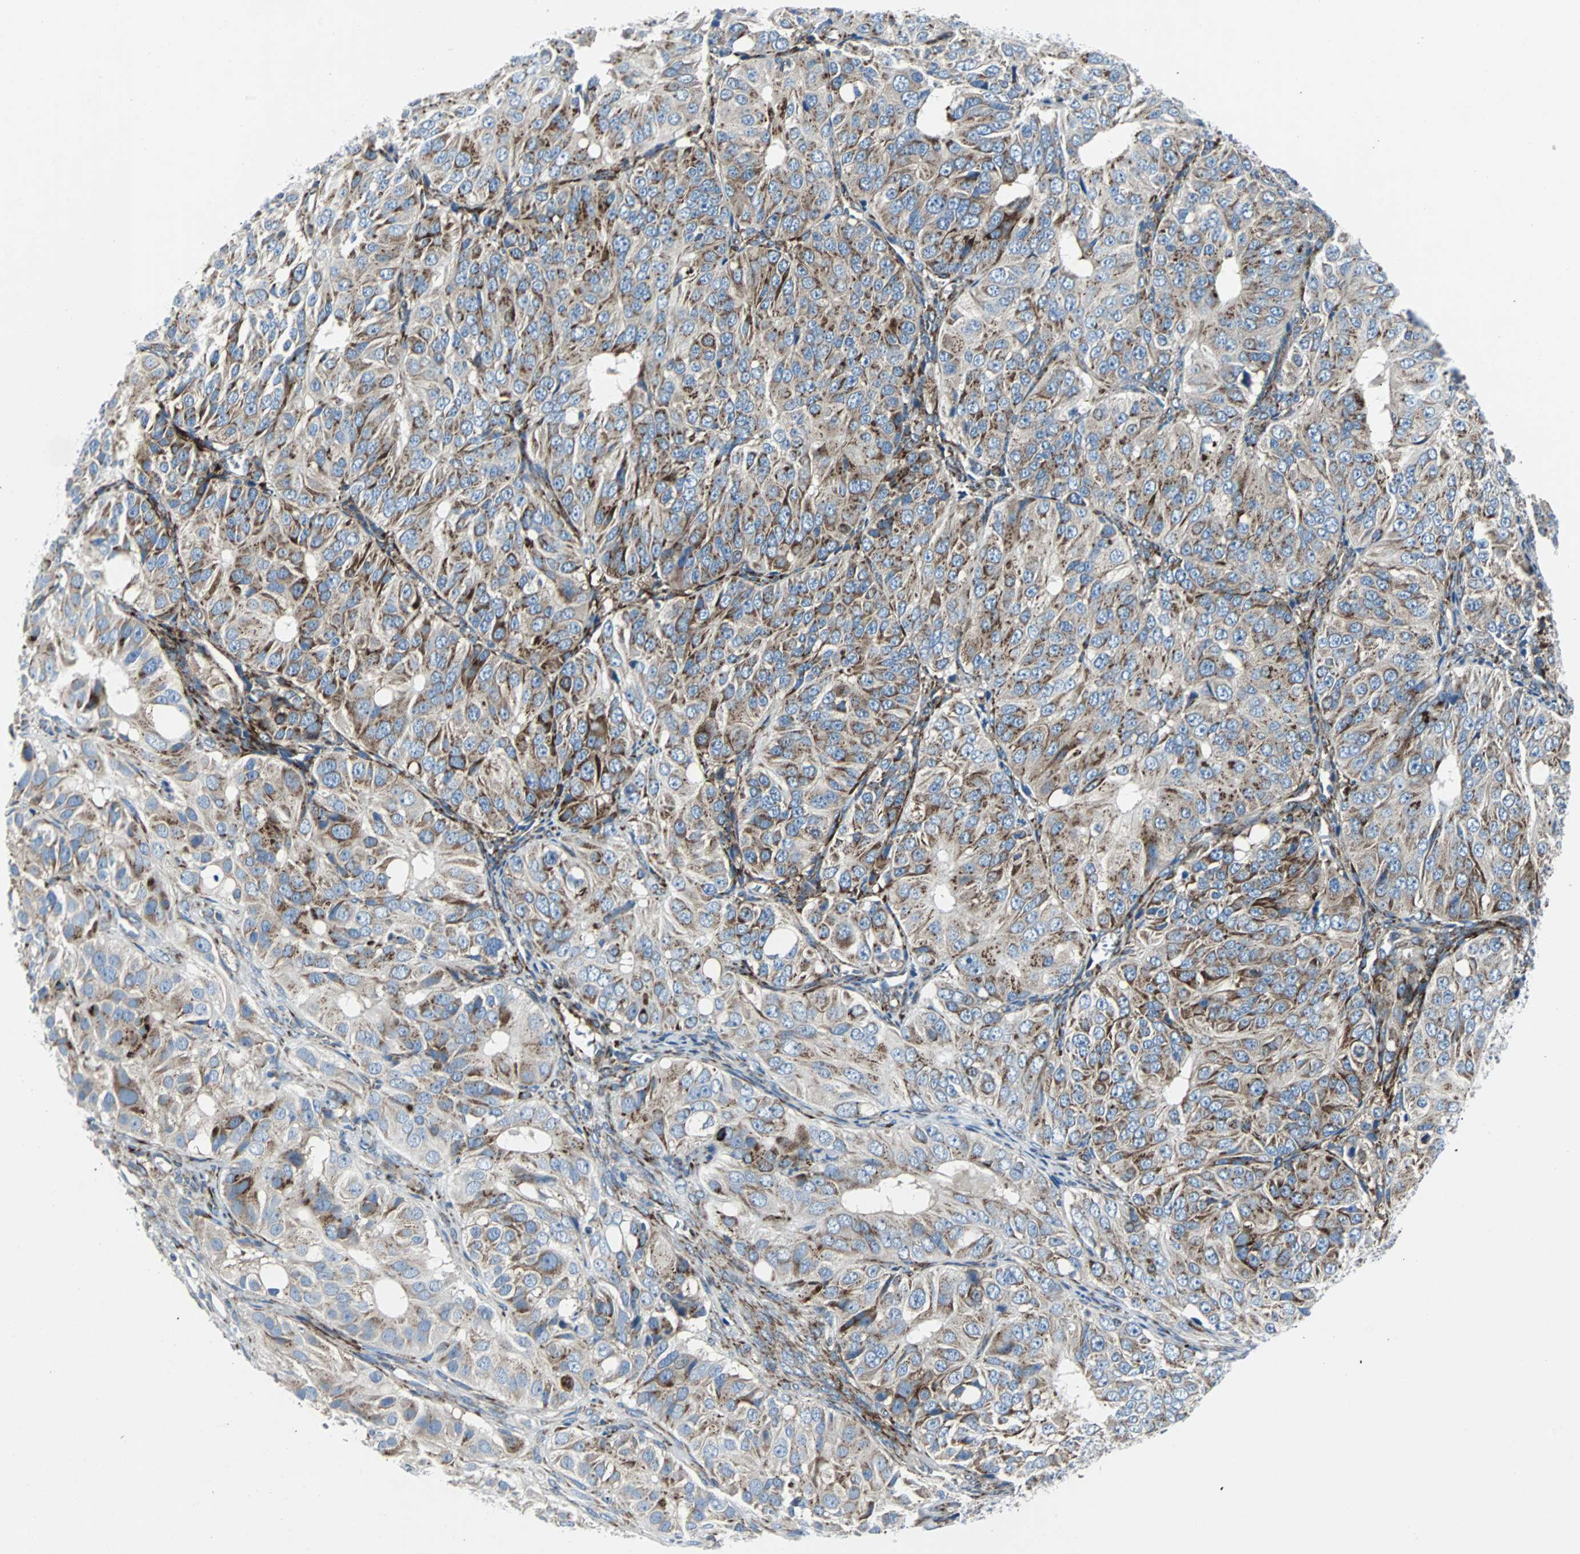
{"staining": {"intensity": "moderate", "quantity": ">75%", "location": "cytoplasmic/membranous"}, "tissue": "ovarian cancer", "cell_type": "Tumor cells", "image_type": "cancer", "snomed": [{"axis": "morphology", "description": "Carcinoma, endometroid"}, {"axis": "topography", "description": "Ovary"}], "caption": "Protein analysis of ovarian cancer tissue reveals moderate cytoplasmic/membranous expression in about >75% of tumor cells. Immunohistochemistry stains the protein in brown and the nuclei are stained blue.", "gene": "BBC3", "patient": {"sex": "female", "age": 51}}